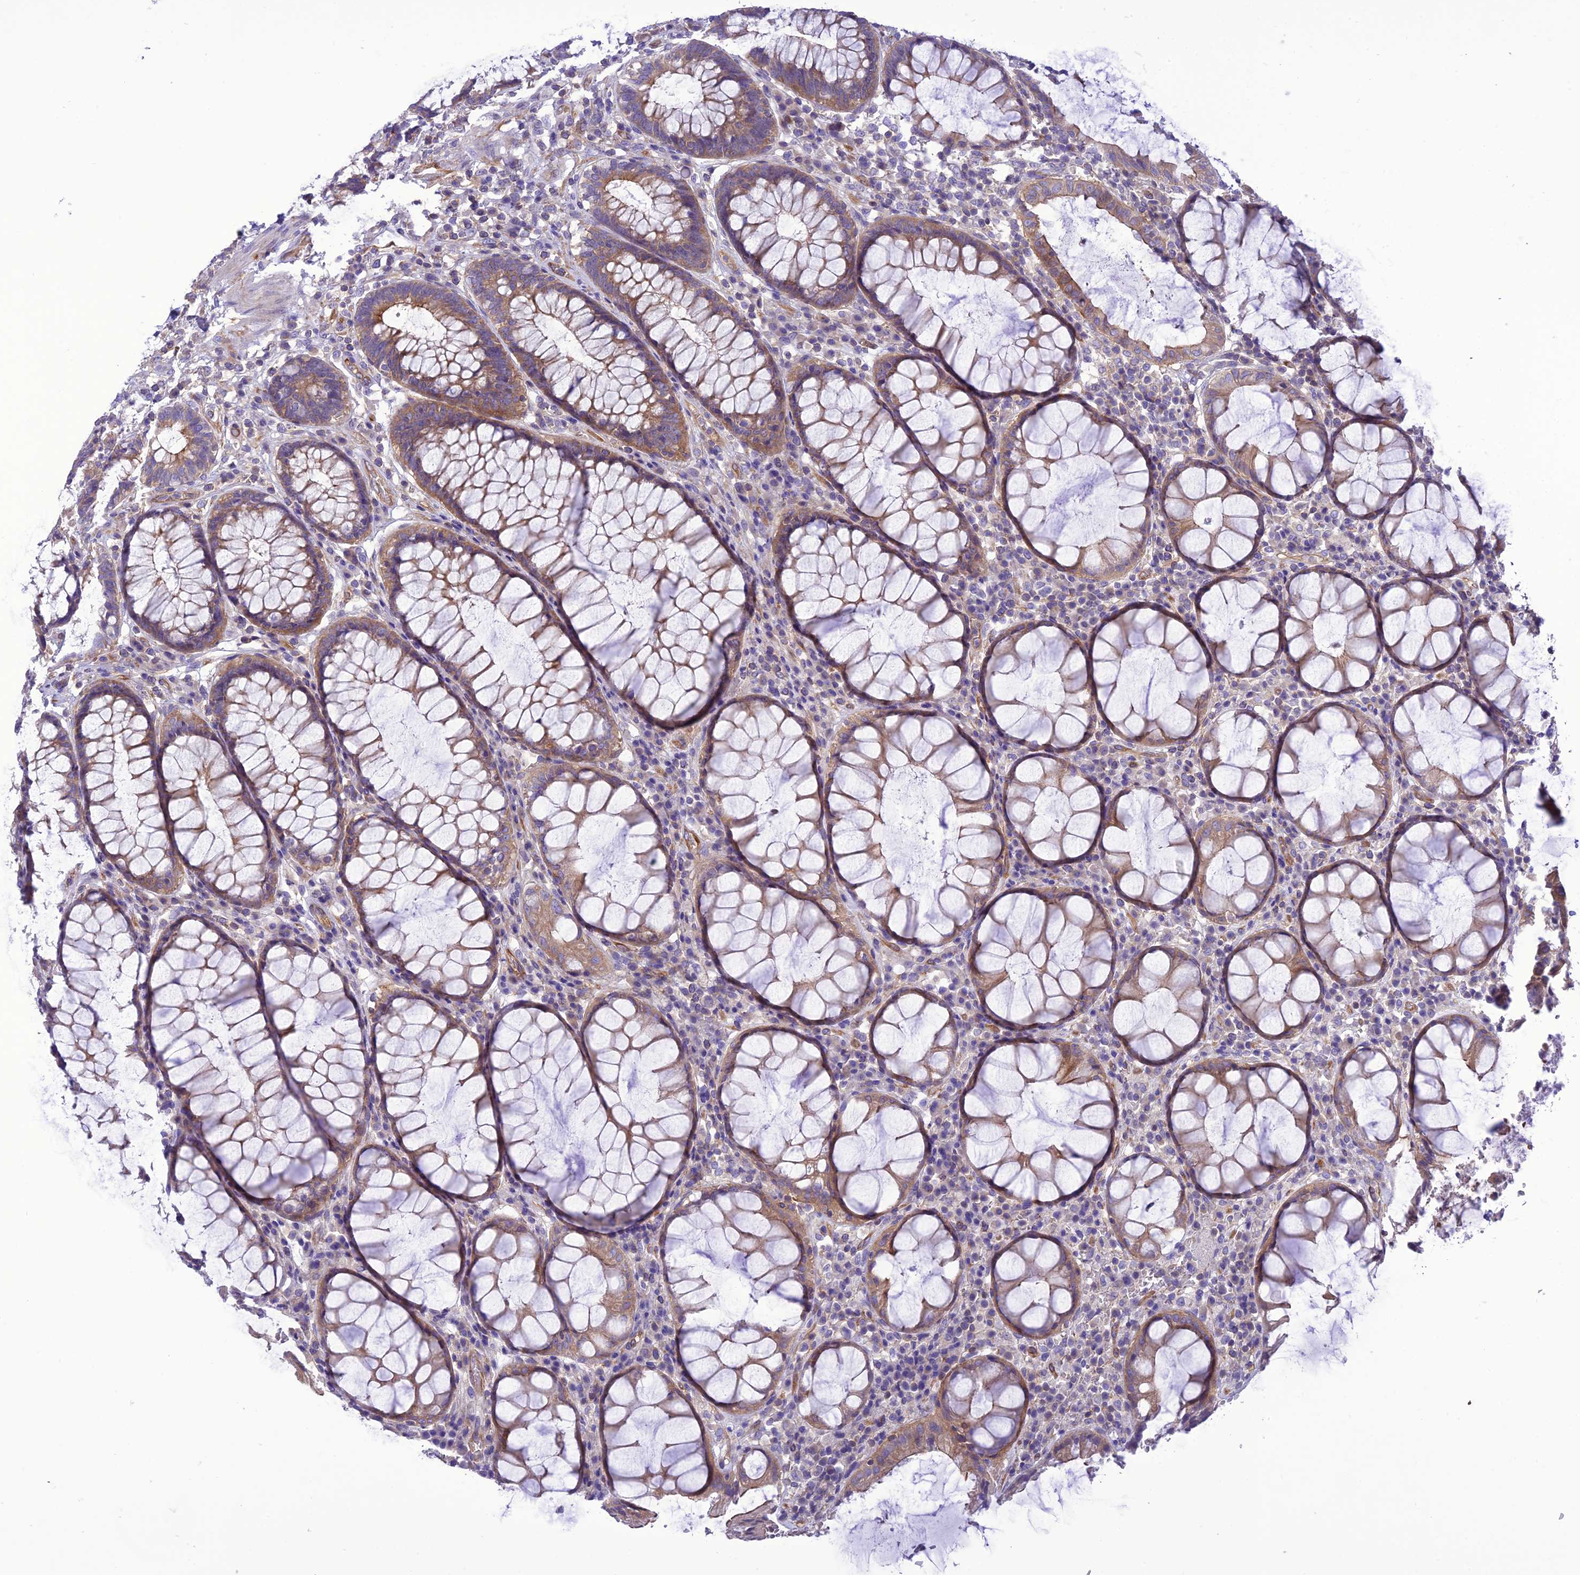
{"staining": {"intensity": "moderate", "quantity": ">75%", "location": "cytoplasmic/membranous"}, "tissue": "rectum", "cell_type": "Glandular cells", "image_type": "normal", "snomed": [{"axis": "morphology", "description": "Normal tissue, NOS"}, {"axis": "topography", "description": "Rectum"}], "caption": "This micrograph exhibits immunohistochemistry staining of unremarkable rectum, with medium moderate cytoplasmic/membranous positivity in about >75% of glandular cells.", "gene": "PPFIA3", "patient": {"sex": "male", "age": 64}}